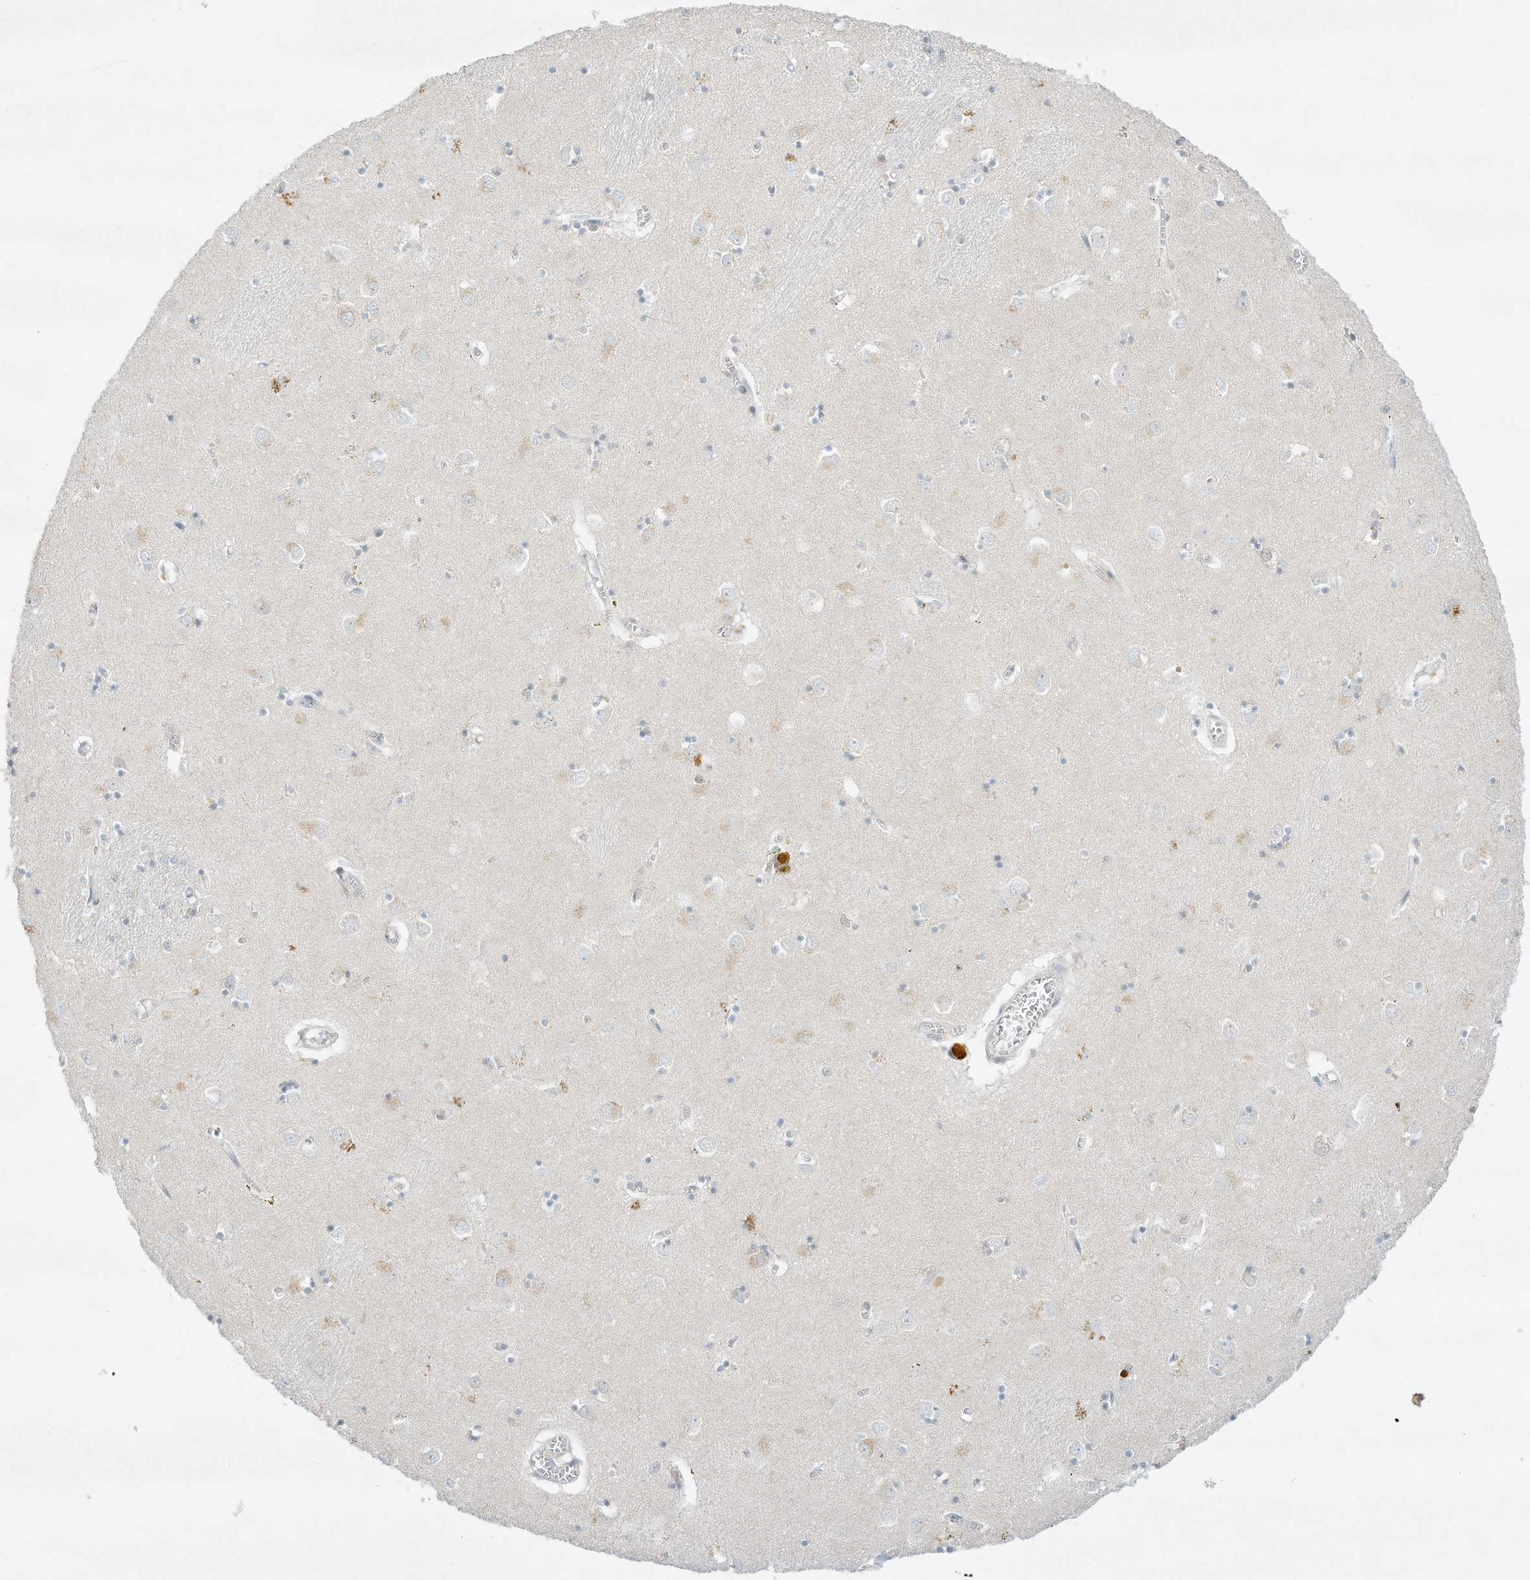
{"staining": {"intensity": "weak", "quantity": "<25%", "location": "cytoplasmic/membranous,nuclear"}, "tissue": "caudate", "cell_type": "Glial cells", "image_type": "normal", "snomed": [{"axis": "morphology", "description": "Normal tissue, NOS"}, {"axis": "topography", "description": "Lateral ventricle wall"}], "caption": "Unremarkable caudate was stained to show a protein in brown. There is no significant positivity in glial cells.", "gene": "PAK6", "patient": {"sex": "male", "age": 70}}